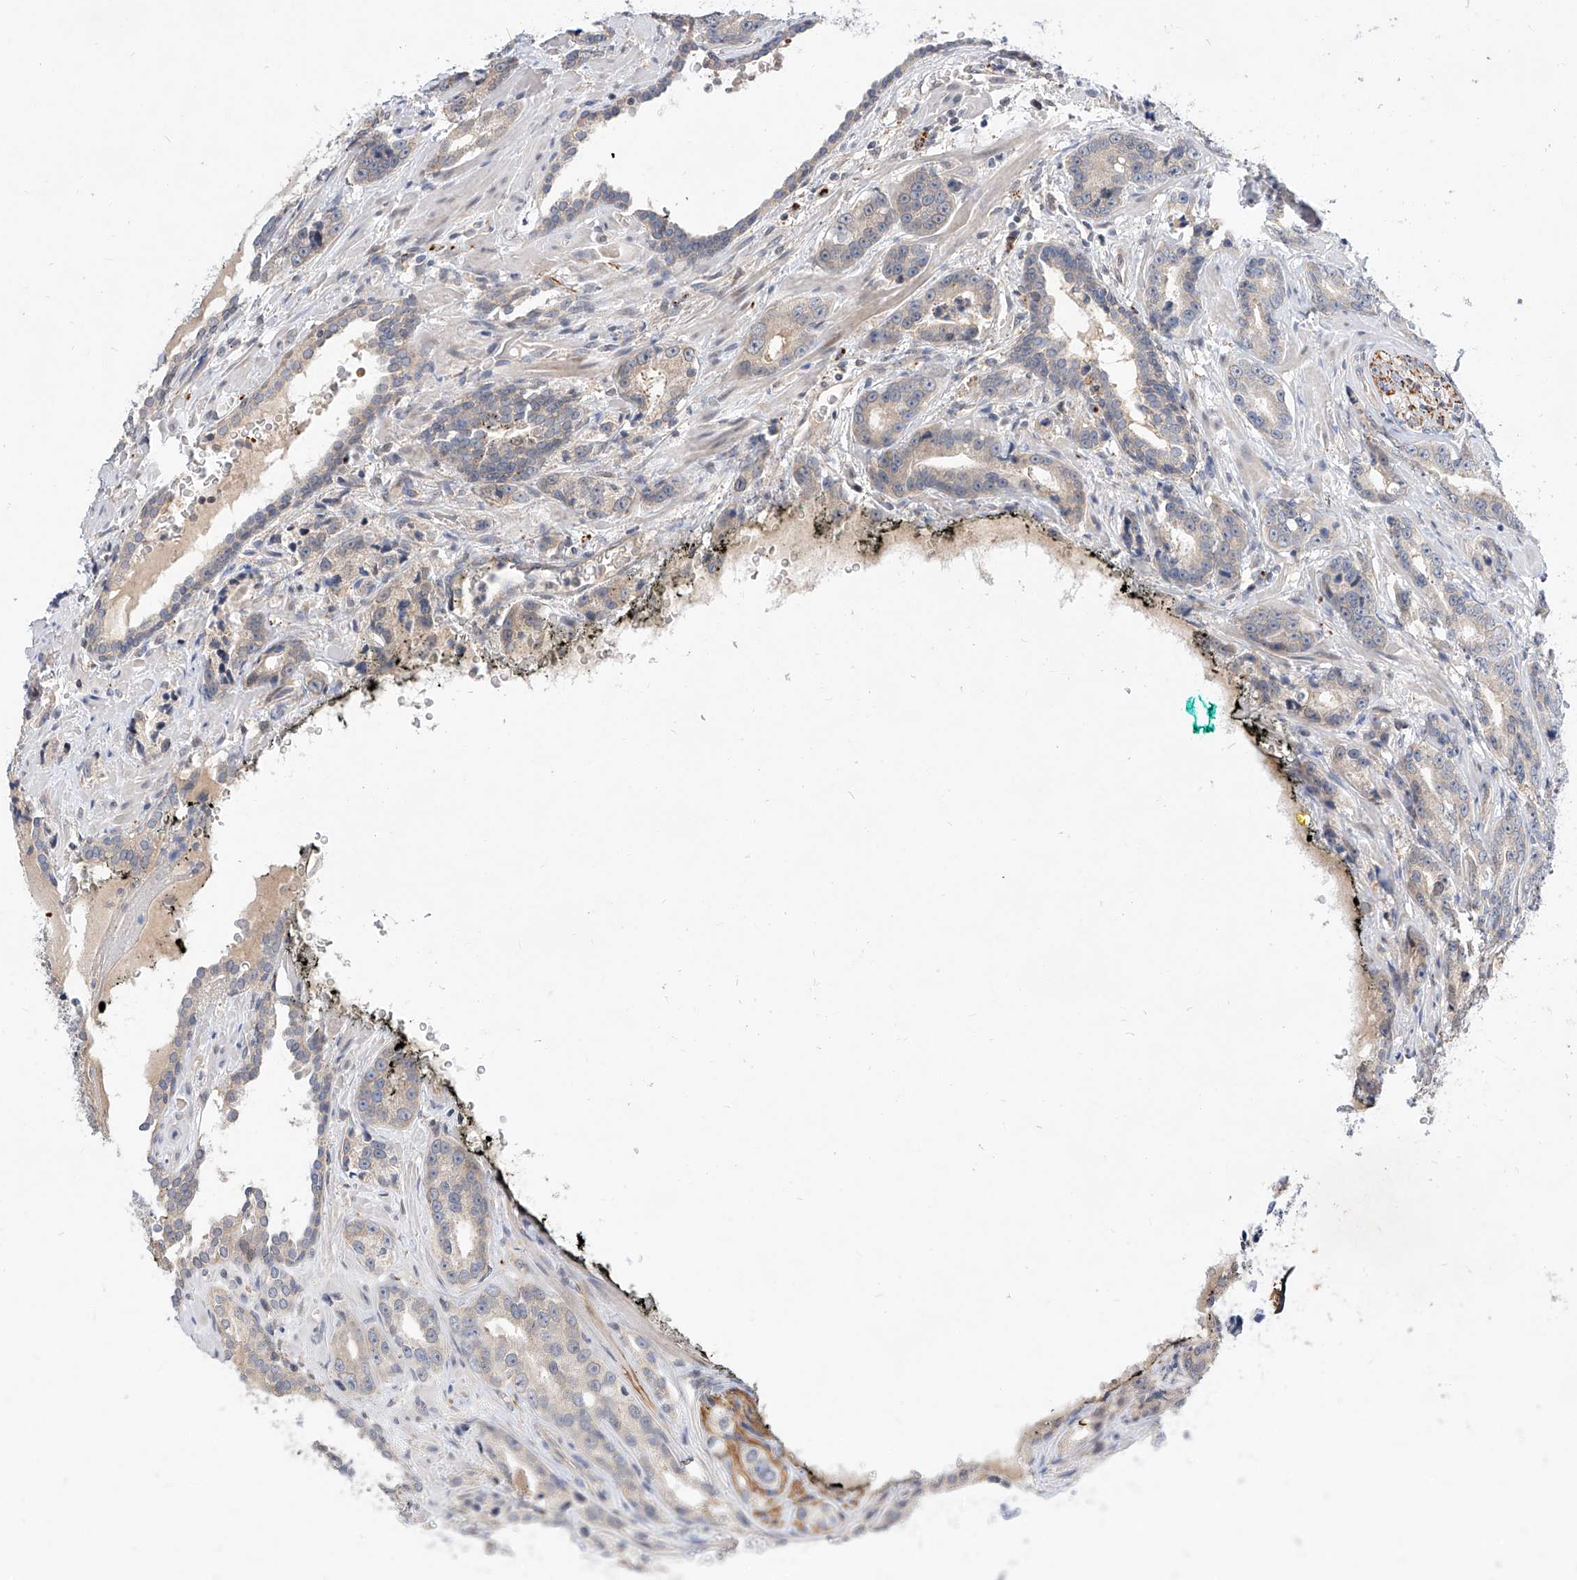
{"staining": {"intensity": "negative", "quantity": "none", "location": "none"}, "tissue": "prostate cancer", "cell_type": "Tumor cells", "image_type": "cancer", "snomed": [{"axis": "morphology", "description": "Adenocarcinoma, High grade"}, {"axis": "topography", "description": "Prostate"}], "caption": "Tumor cells show no significant staining in prostate cancer (adenocarcinoma (high-grade)).", "gene": "DIRAS3", "patient": {"sex": "male", "age": 62}}